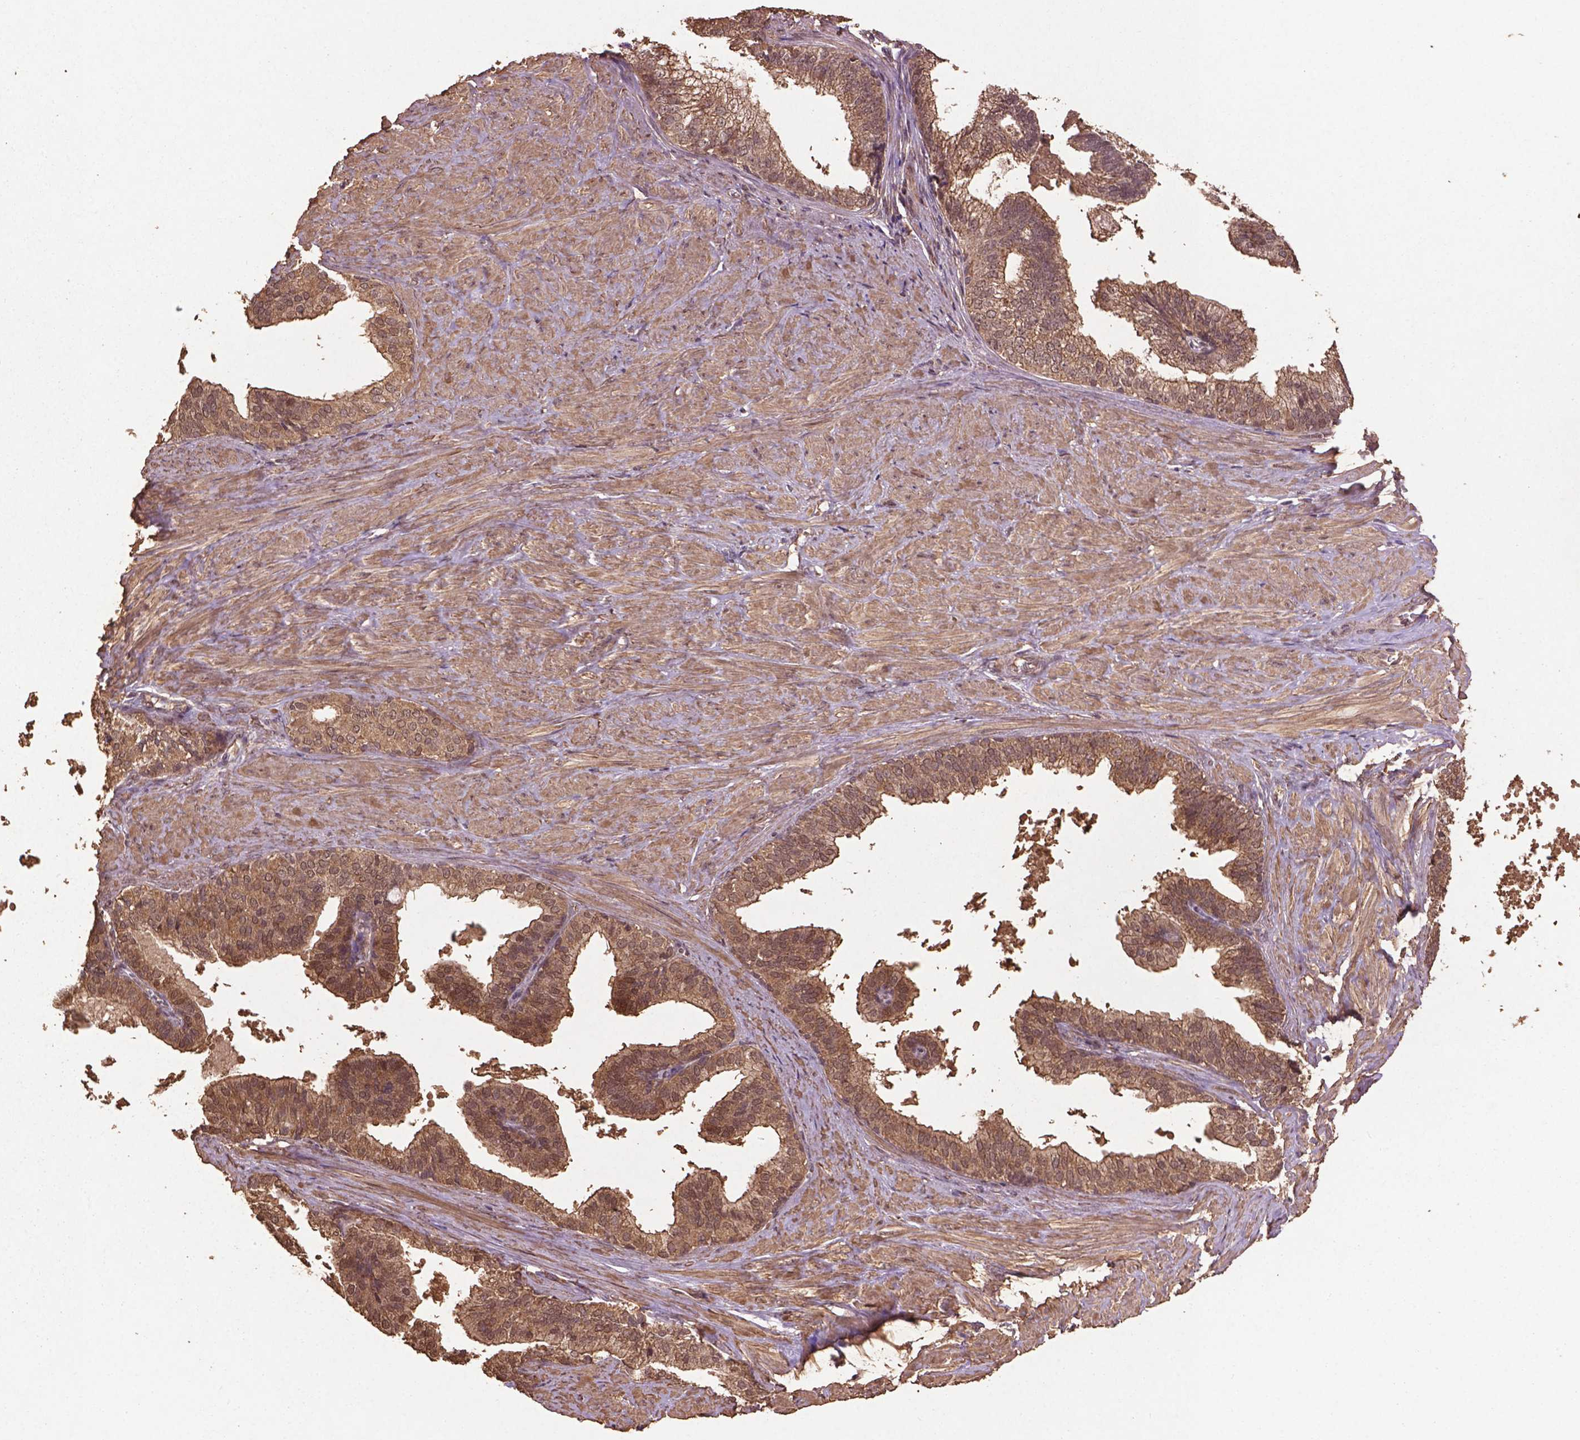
{"staining": {"intensity": "weak", "quantity": ">75%", "location": "cytoplasmic/membranous"}, "tissue": "prostate", "cell_type": "Glandular cells", "image_type": "normal", "snomed": [{"axis": "morphology", "description": "Normal tissue, NOS"}, {"axis": "topography", "description": "Prostate"}, {"axis": "topography", "description": "Peripheral nerve tissue"}], "caption": "The micrograph exhibits a brown stain indicating the presence of a protein in the cytoplasmic/membranous of glandular cells in prostate. Using DAB (3,3'-diaminobenzidine) (brown) and hematoxylin (blue) stains, captured at high magnification using brightfield microscopy.", "gene": "BABAM1", "patient": {"sex": "male", "age": 55}}